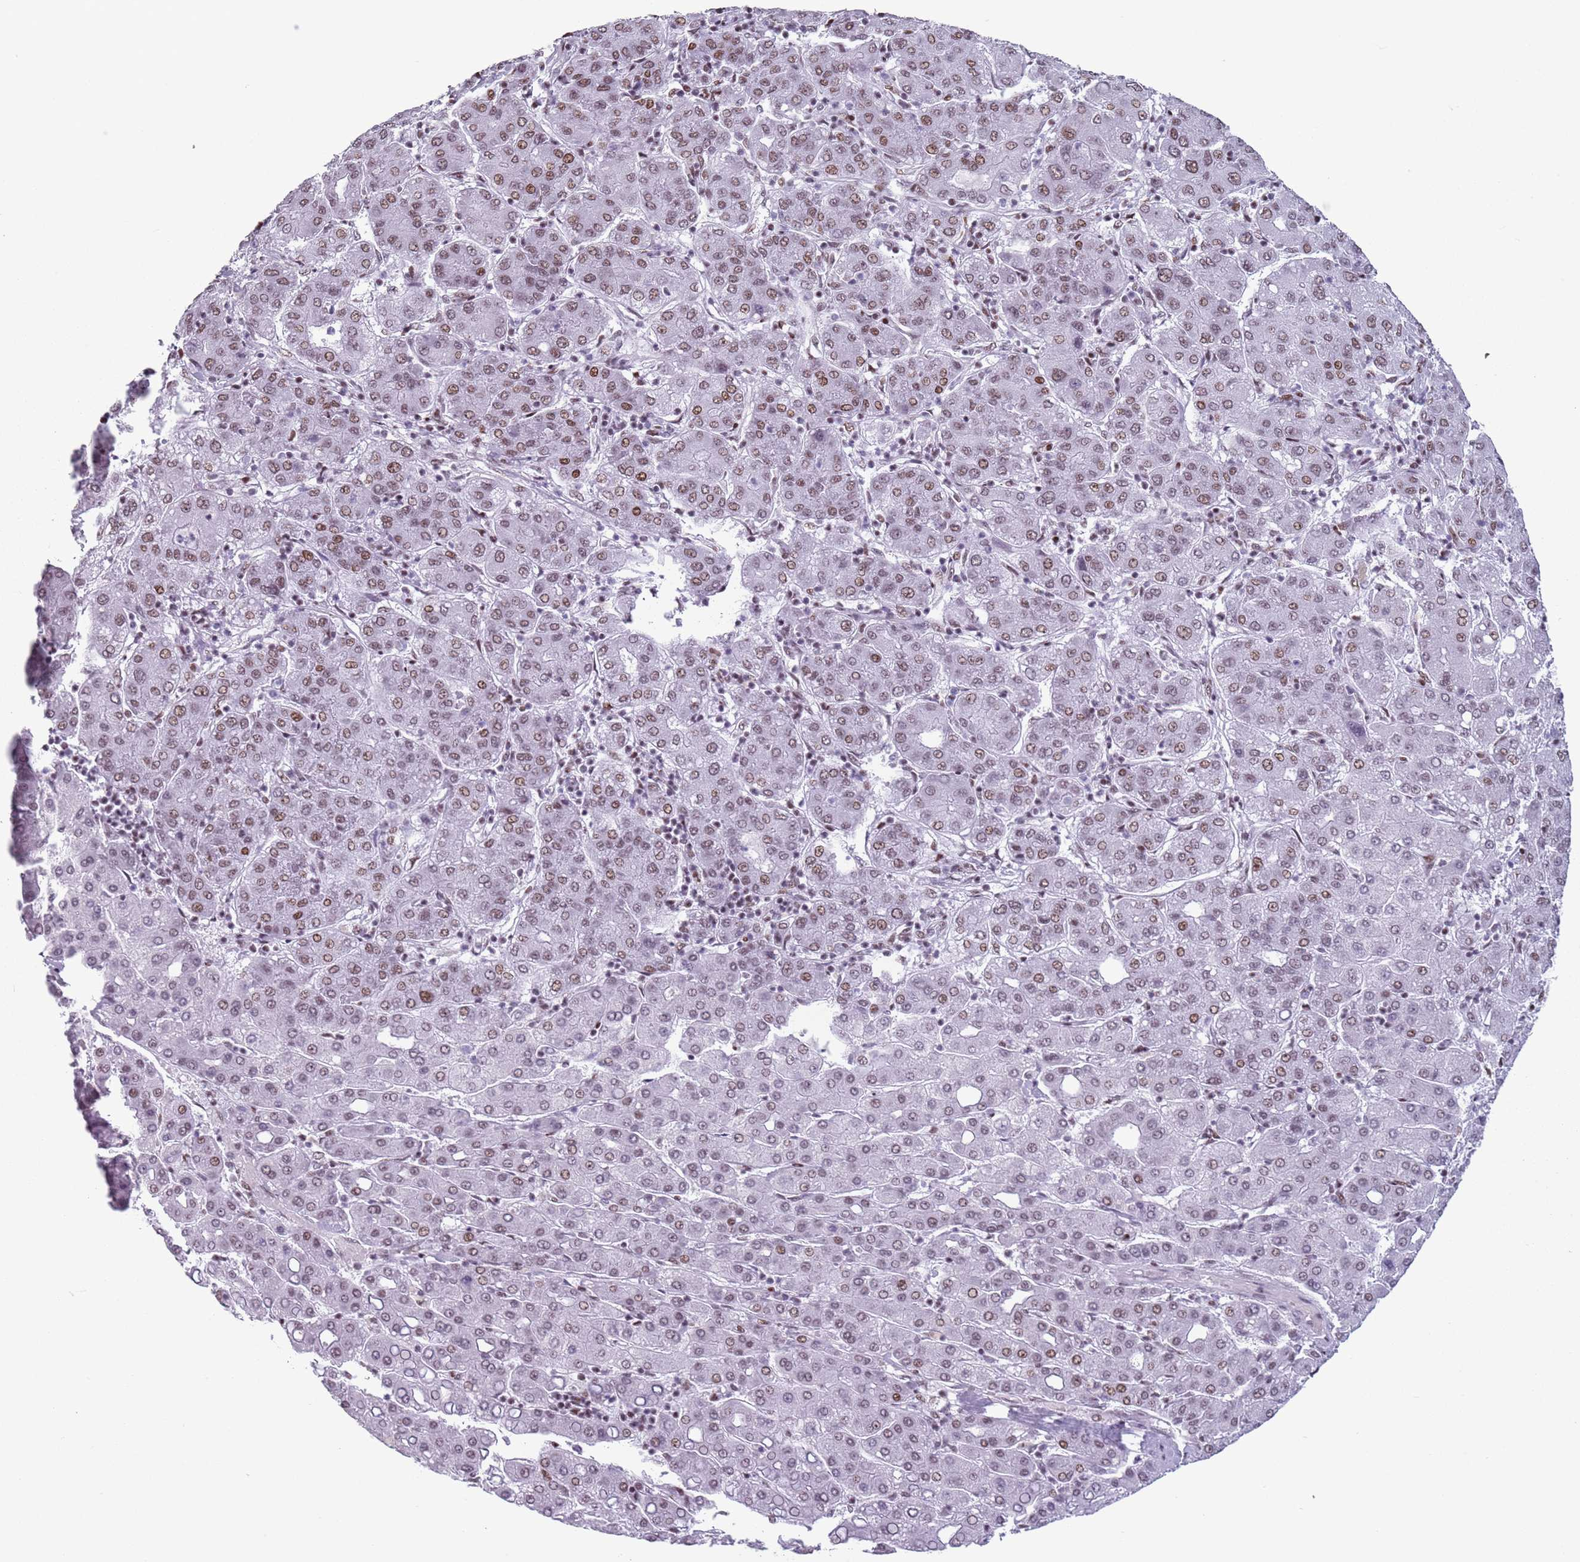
{"staining": {"intensity": "moderate", "quantity": "25%-75%", "location": "nuclear"}, "tissue": "liver cancer", "cell_type": "Tumor cells", "image_type": "cancer", "snomed": [{"axis": "morphology", "description": "Carcinoma, Hepatocellular, NOS"}, {"axis": "topography", "description": "Liver"}], "caption": "Human hepatocellular carcinoma (liver) stained with a protein marker displays moderate staining in tumor cells.", "gene": "FAM104B", "patient": {"sex": "male", "age": 65}}